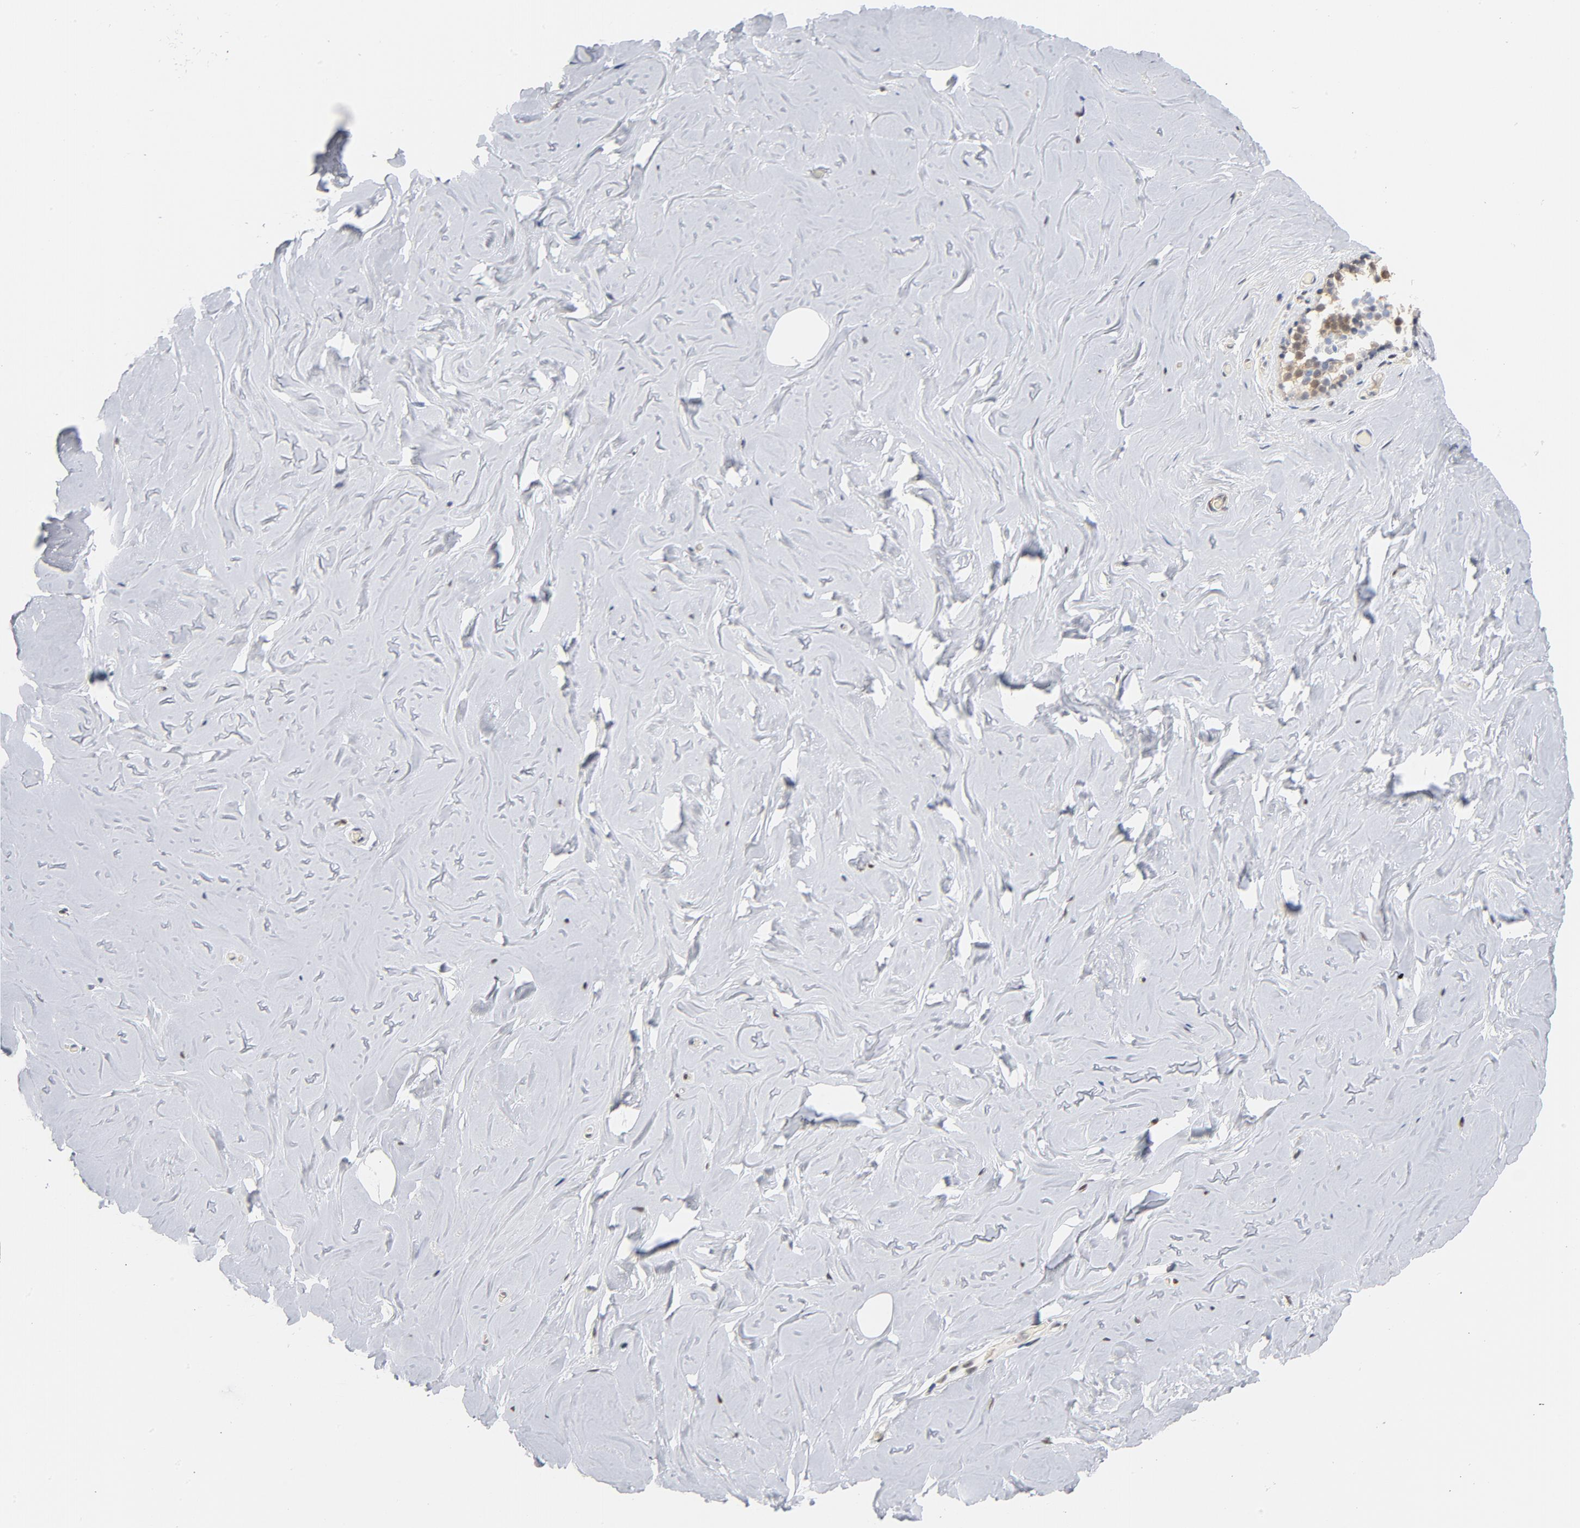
{"staining": {"intensity": "negative", "quantity": "none", "location": "none"}, "tissue": "breast", "cell_type": "Adipocytes", "image_type": "normal", "snomed": [{"axis": "morphology", "description": "Normal tissue, NOS"}, {"axis": "topography", "description": "Breast"}], "caption": "Protein analysis of benign breast exhibits no significant expression in adipocytes.", "gene": "CDKN1B", "patient": {"sex": "female", "age": 75}}